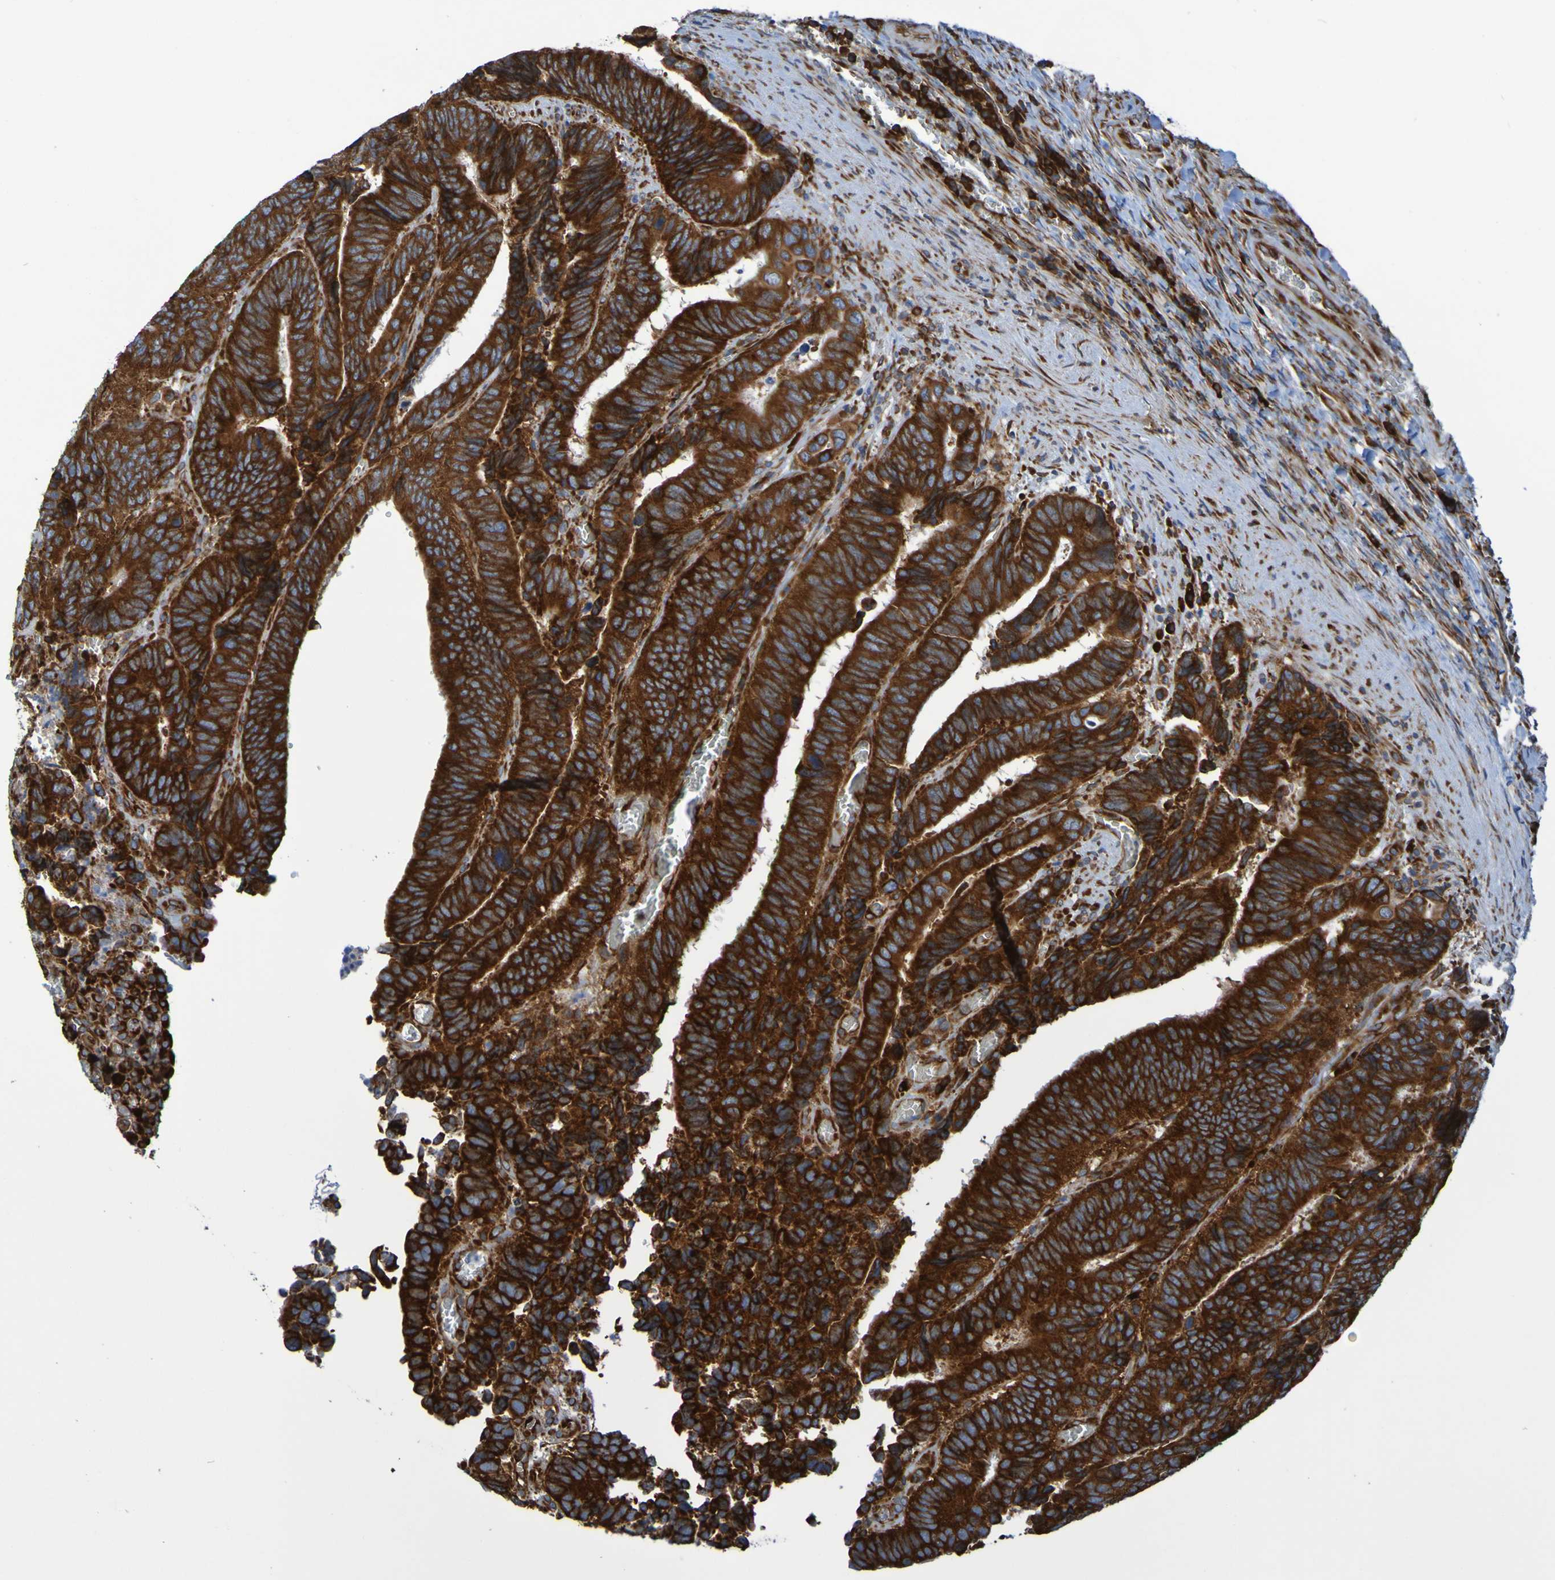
{"staining": {"intensity": "strong", "quantity": ">75%", "location": "cytoplasmic/membranous"}, "tissue": "colorectal cancer", "cell_type": "Tumor cells", "image_type": "cancer", "snomed": [{"axis": "morphology", "description": "Adenocarcinoma, NOS"}, {"axis": "topography", "description": "Colon"}], "caption": "A micrograph of adenocarcinoma (colorectal) stained for a protein reveals strong cytoplasmic/membranous brown staining in tumor cells.", "gene": "RPL10", "patient": {"sex": "male", "age": 72}}